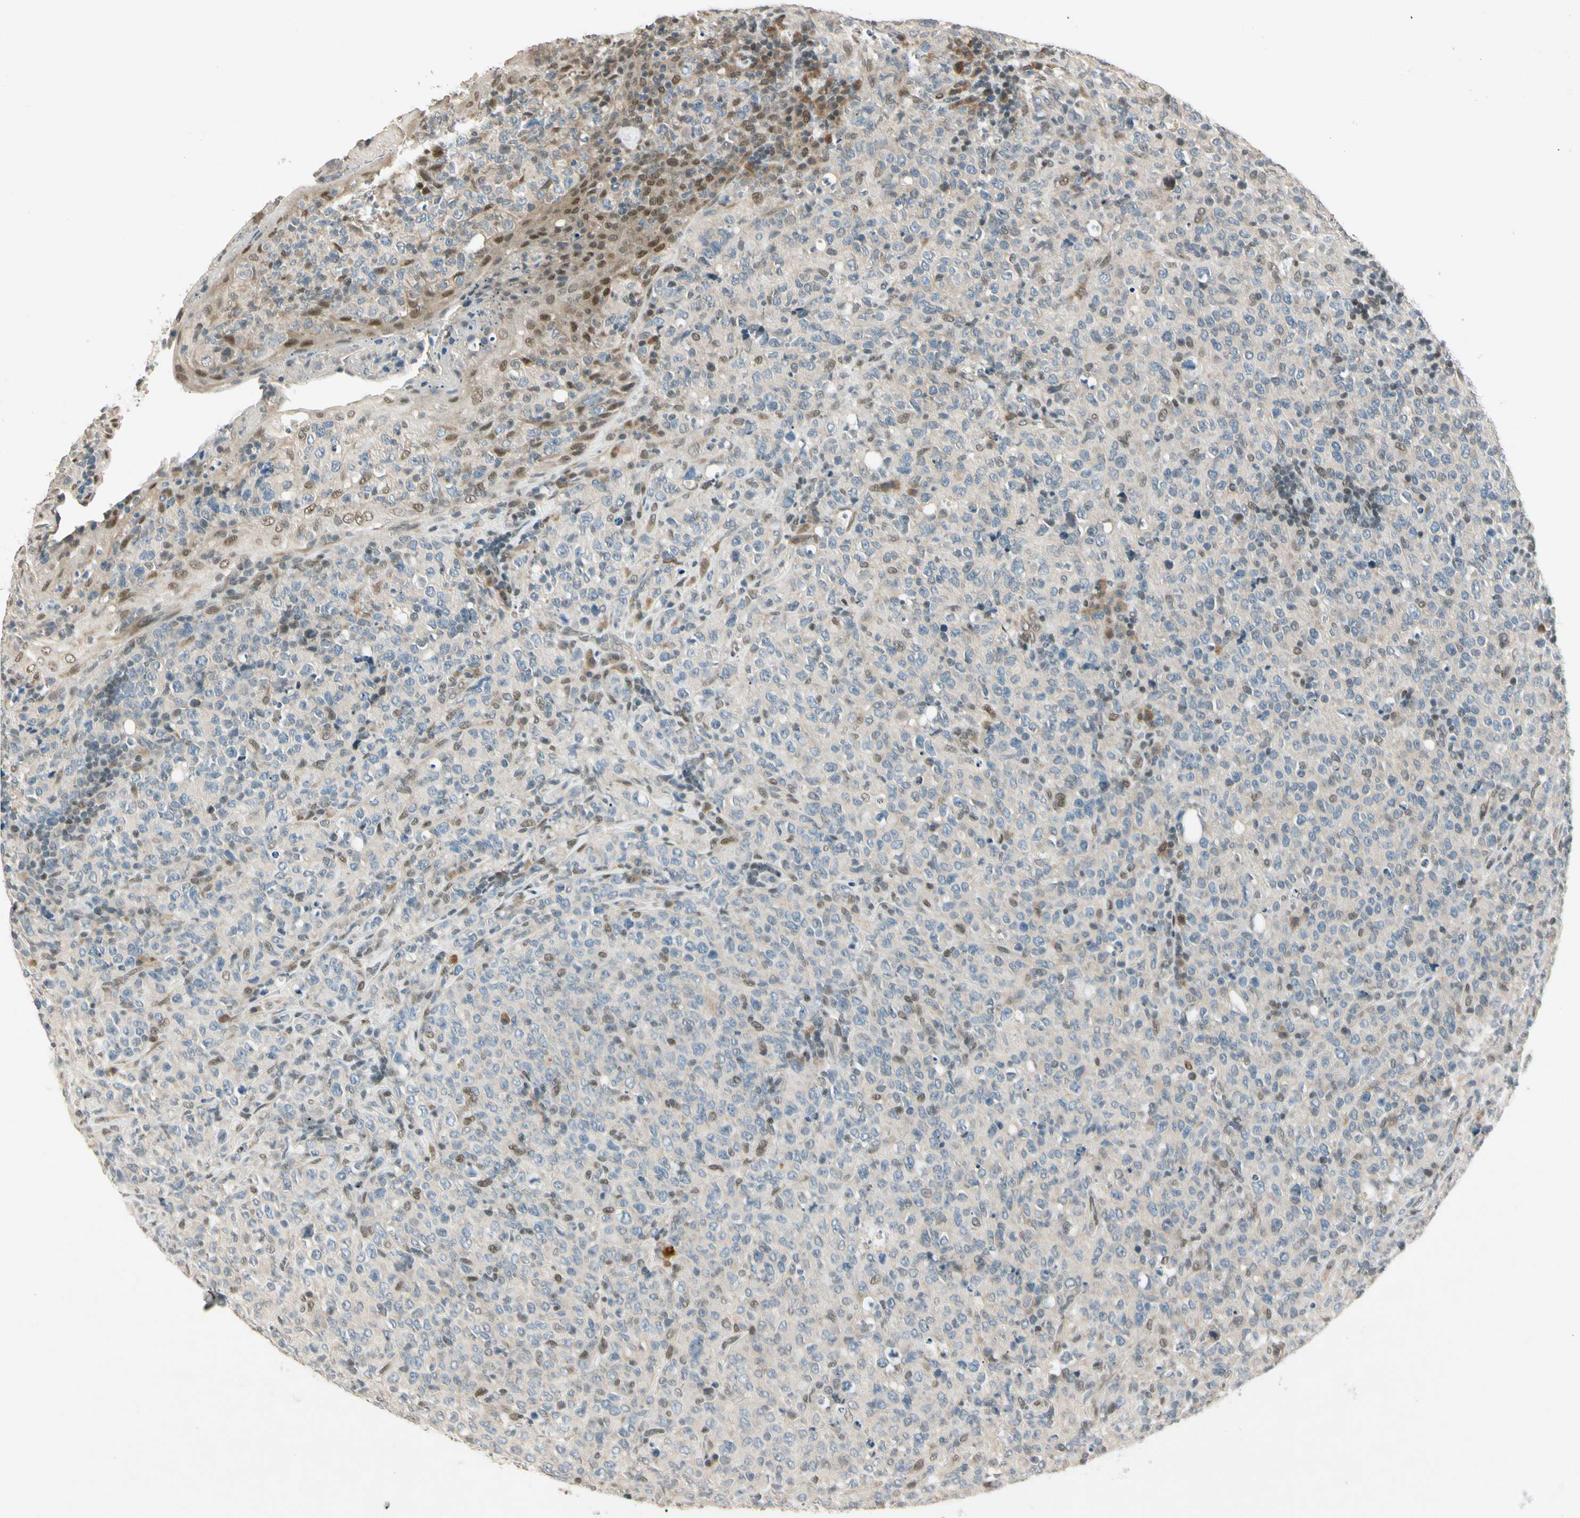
{"staining": {"intensity": "weak", "quantity": "<25%", "location": "cytoplasmic/membranous,nuclear"}, "tissue": "lymphoma", "cell_type": "Tumor cells", "image_type": "cancer", "snomed": [{"axis": "morphology", "description": "Malignant lymphoma, non-Hodgkin's type, High grade"}, {"axis": "topography", "description": "Tonsil"}], "caption": "DAB immunohistochemical staining of human lymphoma displays no significant staining in tumor cells. Nuclei are stained in blue.", "gene": "ZBTB4", "patient": {"sex": "female", "age": 36}}